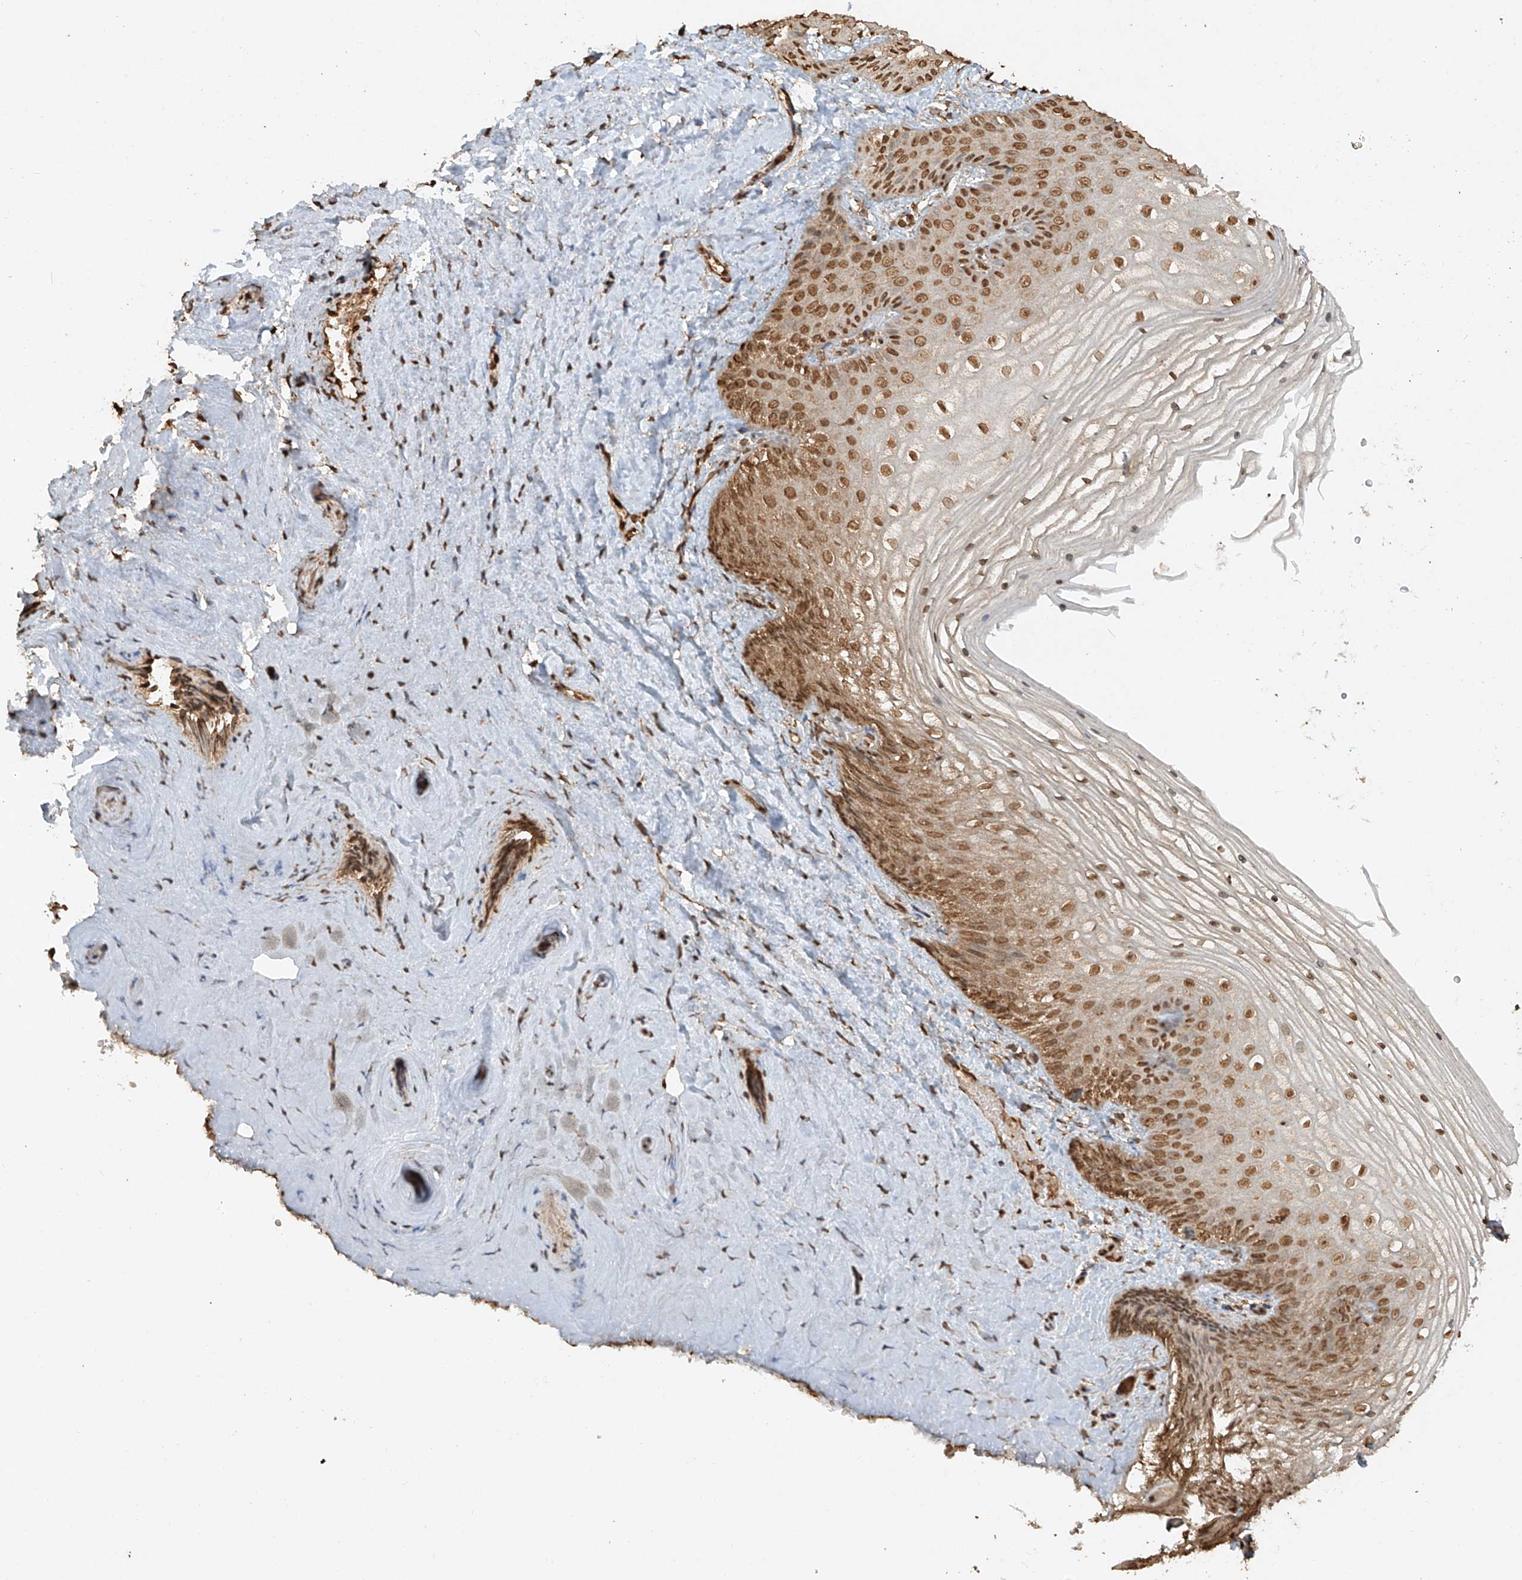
{"staining": {"intensity": "moderate", "quantity": ">75%", "location": "nuclear"}, "tissue": "vagina", "cell_type": "Squamous epithelial cells", "image_type": "normal", "snomed": [{"axis": "morphology", "description": "Normal tissue, NOS"}, {"axis": "topography", "description": "Vagina"}, {"axis": "topography", "description": "Cervix"}], "caption": "Immunohistochemistry histopathology image of unremarkable vagina: human vagina stained using IHC exhibits medium levels of moderate protein expression localized specifically in the nuclear of squamous epithelial cells, appearing as a nuclear brown color.", "gene": "TIGAR", "patient": {"sex": "female", "age": 40}}